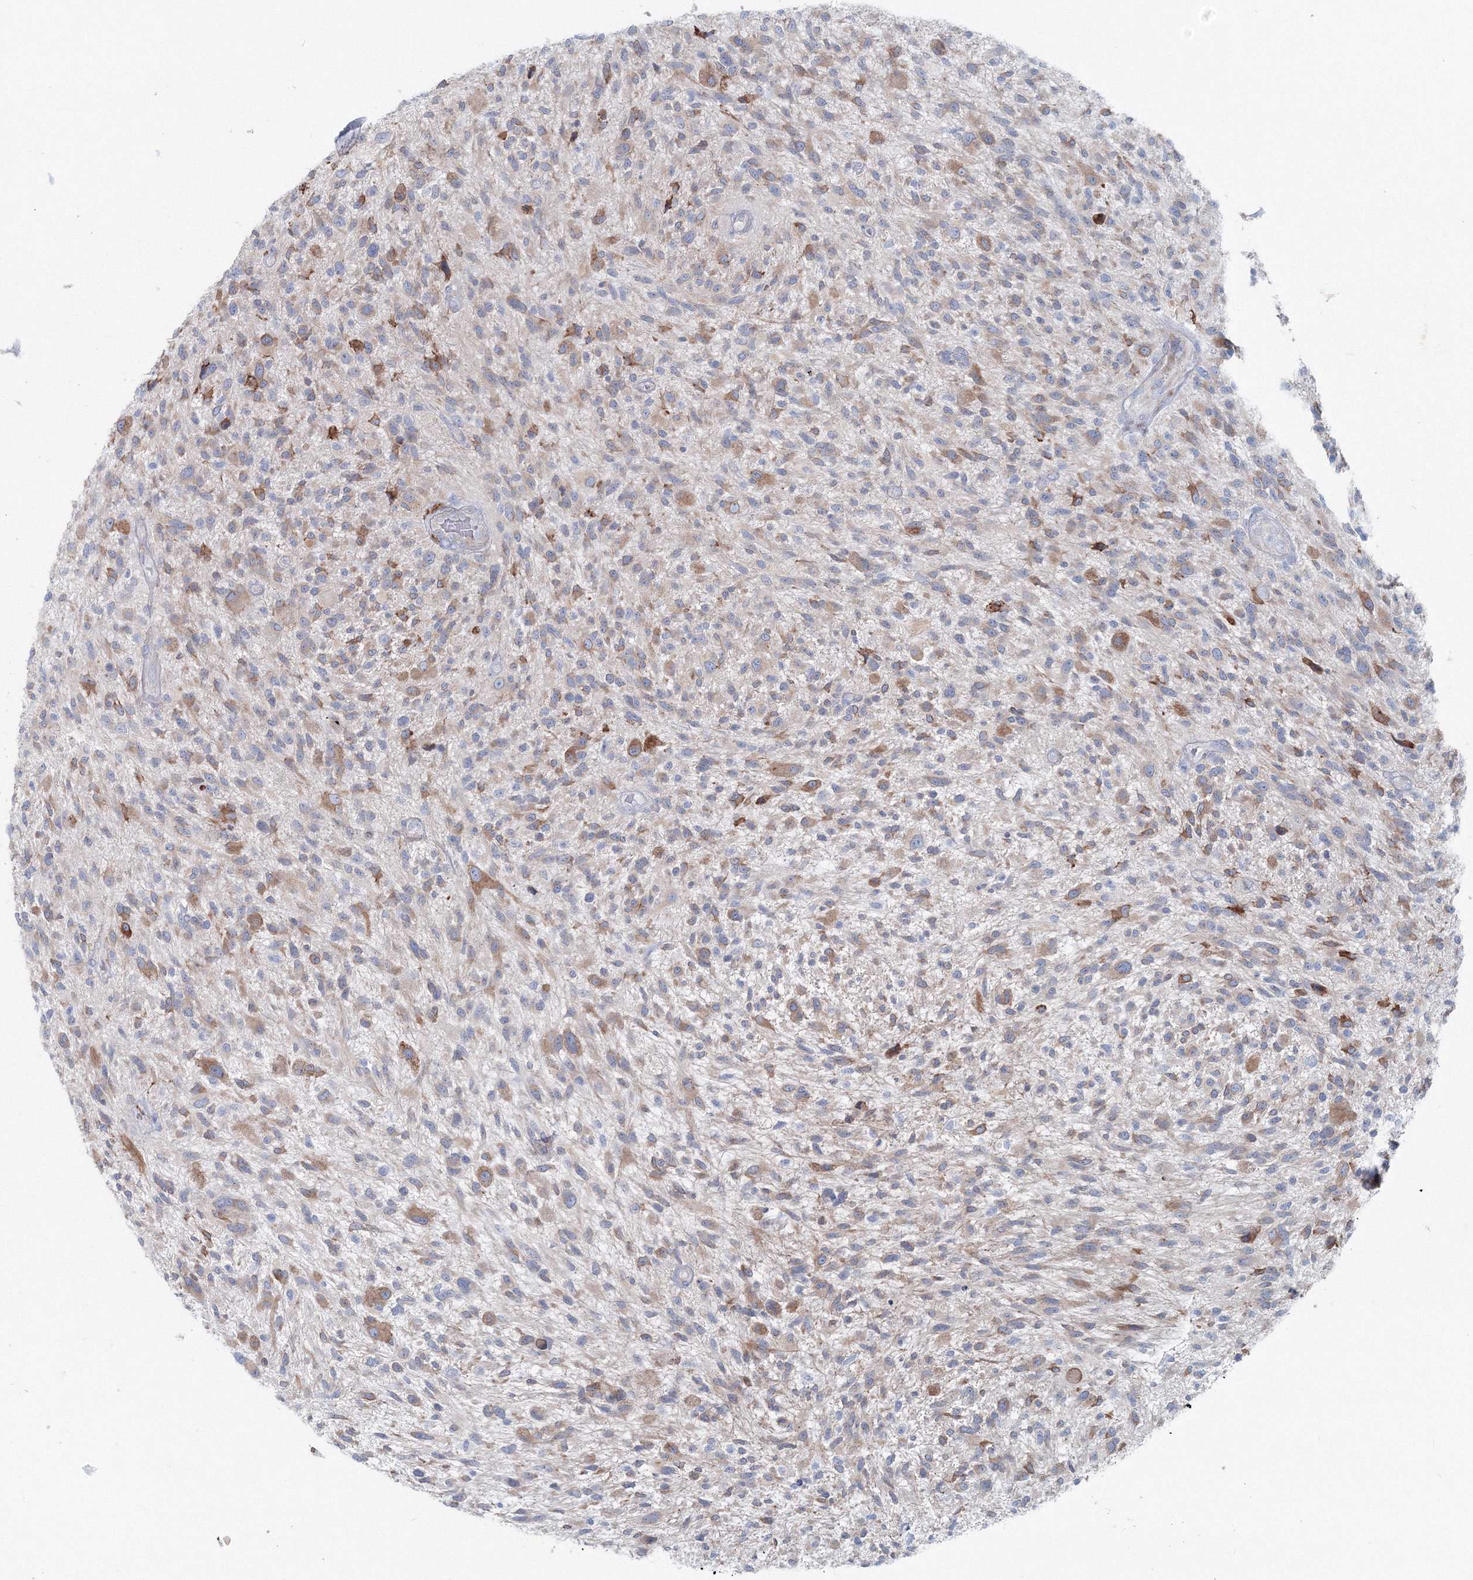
{"staining": {"intensity": "moderate", "quantity": "<25%", "location": "cytoplasmic/membranous"}, "tissue": "glioma", "cell_type": "Tumor cells", "image_type": "cancer", "snomed": [{"axis": "morphology", "description": "Glioma, malignant, High grade"}, {"axis": "topography", "description": "Brain"}], "caption": "Moderate cytoplasmic/membranous staining is present in about <25% of tumor cells in malignant high-grade glioma. The staining was performed using DAB, with brown indicating positive protein expression. Nuclei are stained blue with hematoxylin.", "gene": "RCN1", "patient": {"sex": "male", "age": 47}}